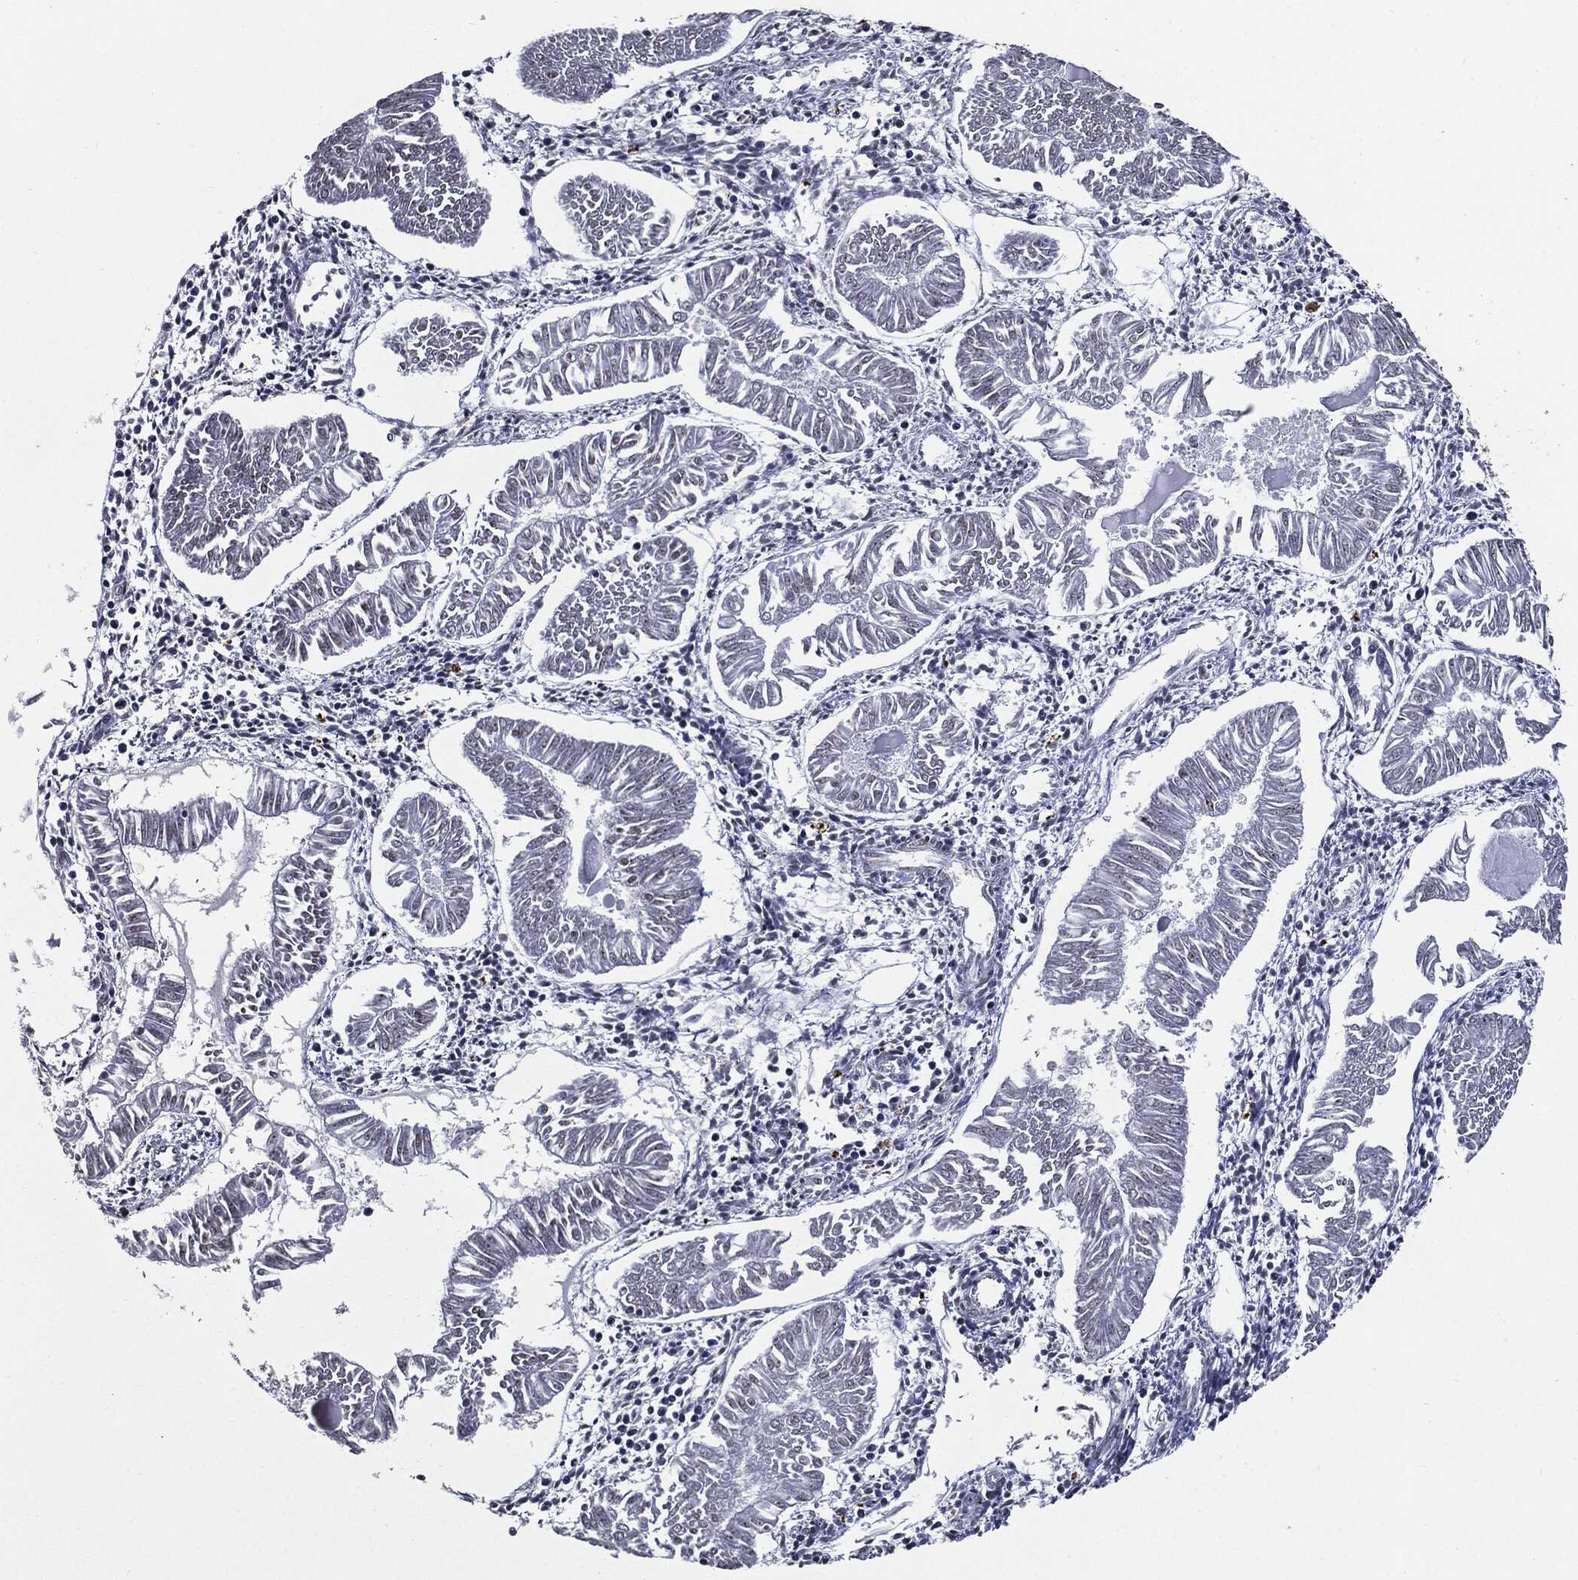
{"staining": {"intensity": "negative", "quantity": "none", "location": "none"}, "tissue": "endometrial cancer", "cell_type": "Tumor cells", "image_type": "cancer", "snomed": [{"axis": "morphology", "description": "Adenocarcinoma, NOS"}, {"axis": "topography", "description": "Endometrium"}], "caption": "Immunohistochemistry (IHC) image of neoplastic tissue: human endometrial cancer (adenocarcinoma) stained with DAB demonstrates no significant protein positivity in tumor cells.", "gene": "ZFP91", "patient": {"sex": "female", "age": 53}}